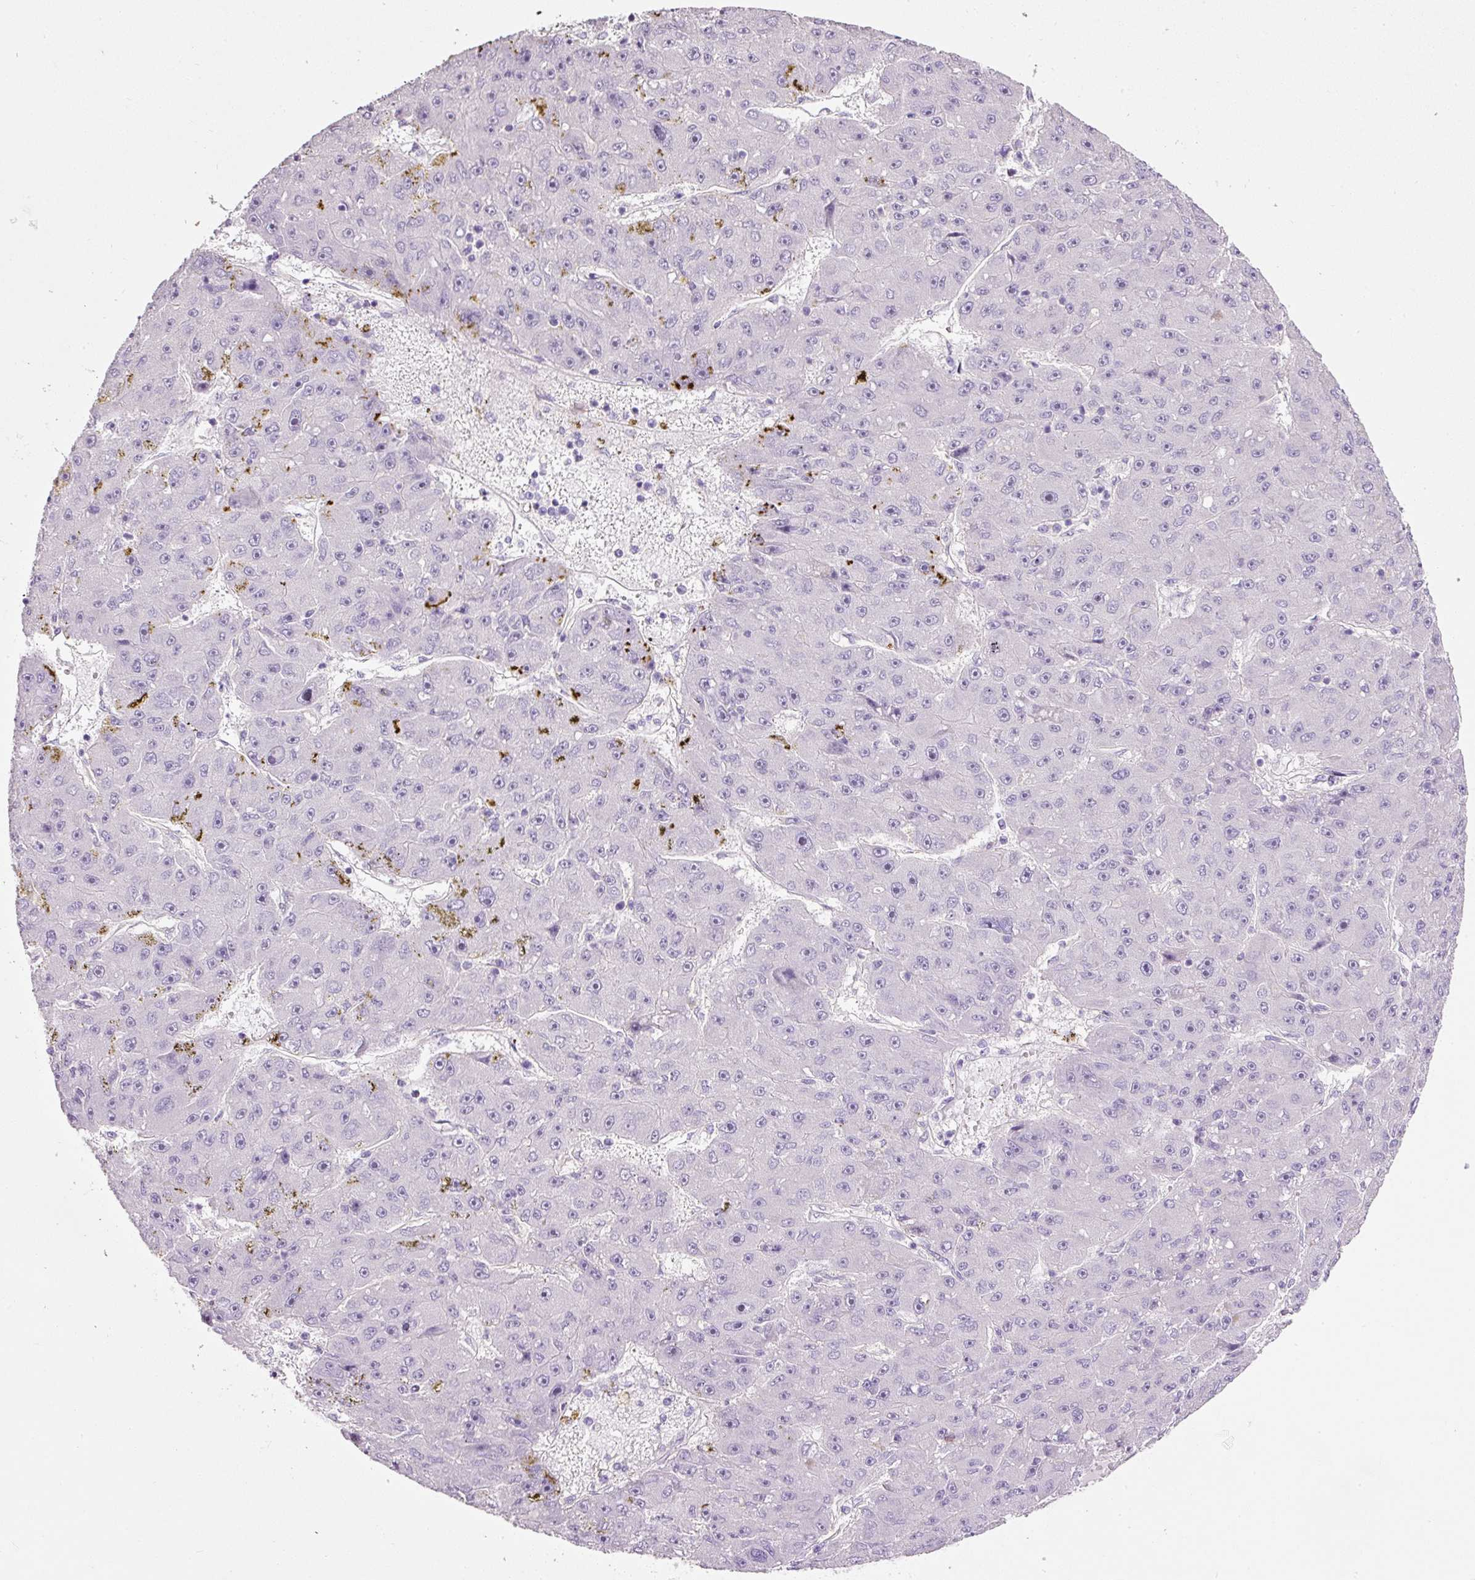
{"staining": {"intensity": "negative", "quantity": "none", "location": "none"}, "tissue": "liver cancer", "cell_type": "Tumor cells", "image_type": "cancer", "snomed": [{"axis": "morphology", "description": "Carcinoma, Hepatocellular, NOS"}, {"axis": "topography", "description": "Liver"}], "caption": "Liver cancer was stained to show a protein in brown. There is no significant expression in tumor cells.", "gene": "SOS2", "patient": {"sex": "male", "age": 67}}